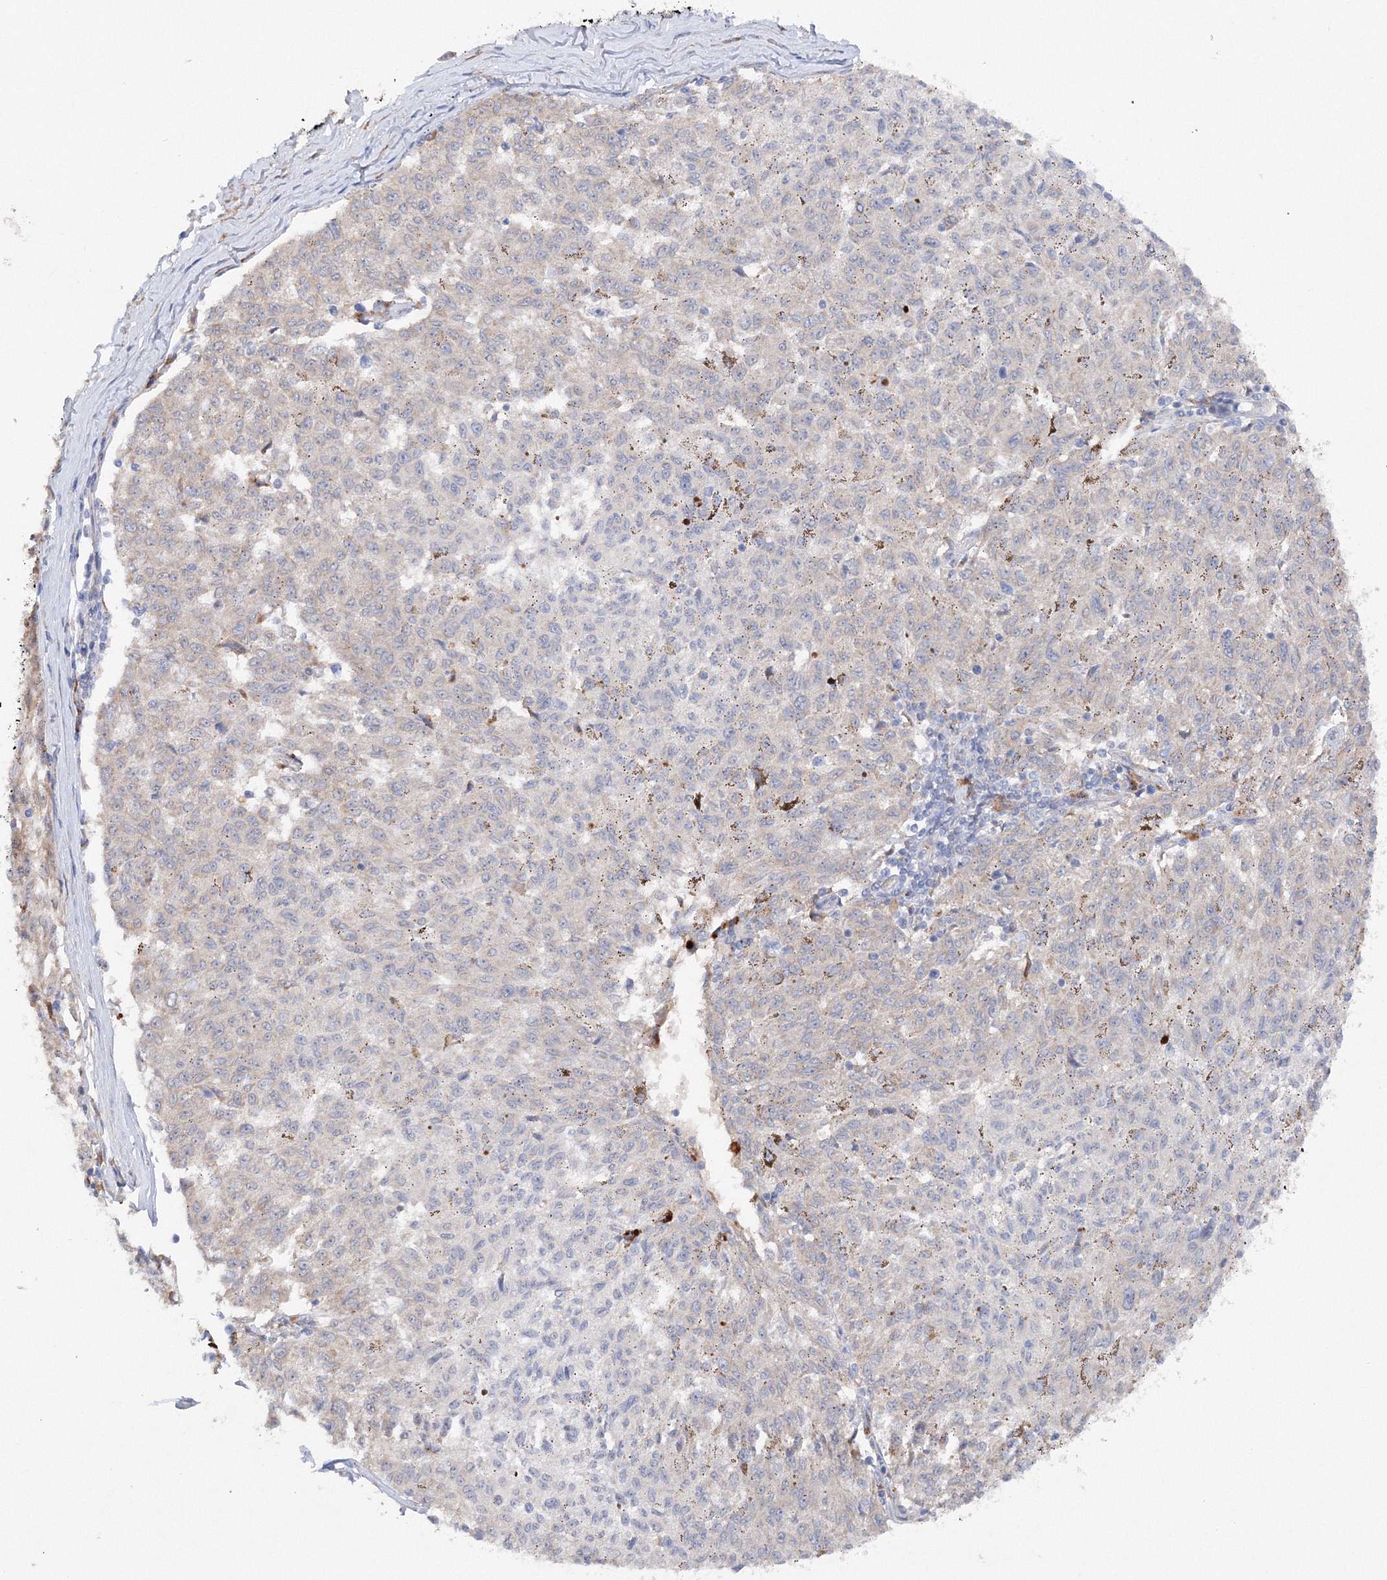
{"staining": {"intensity": "negative", "quantity": "none", "location": "none"}, "tissue": "melanoma", "cell_type": "Tumor cells", "image_type": "cancer", "snomed": [{"axis": "morphology", "description": "Malignant melanoma, NOS"}, {"axis": "topography", "description": "Skin"}], "caption": "This is a photomicrograph of immunohistochemistry (IHC) staining of melanoma, which shows no staining in tumor cells.", "gene": "DIS3L2", "patient": {"sex": "female", "age": 72}}